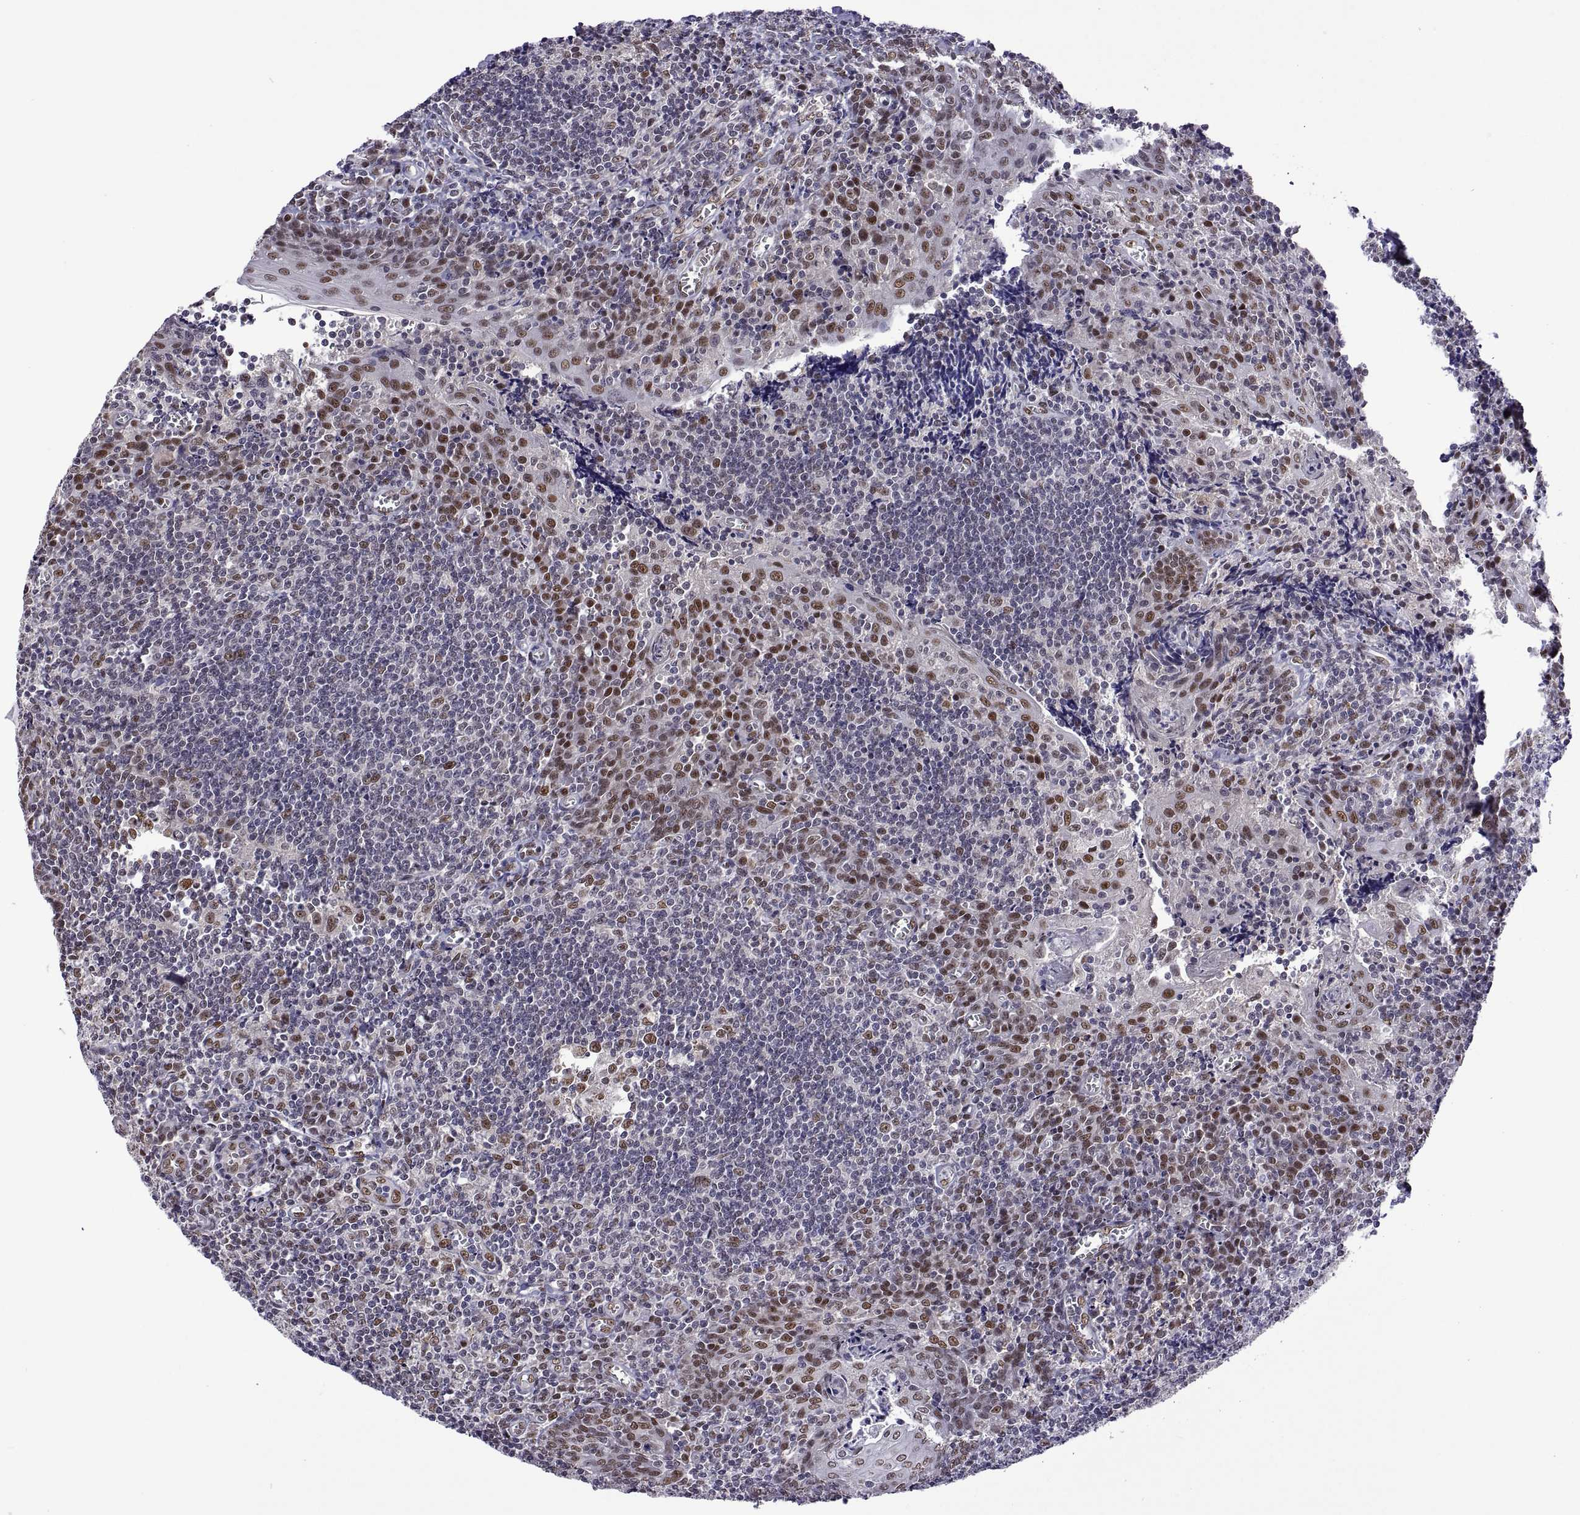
{"staining": {"intensity": "moderate", "quantity": "25%-75%", "location": "nuclear"}, "tissue": "tonsil", "cell_type": "Germinal center cells", "image_type": "normal", "snomed": [{"axis": "morphology", "description": "Normal tissue, NOS"}, {"axis": "morphology", "description": "Inflammation, NOS"}, {"axis": "topography", "description": "Tonsil"}], "caption": "A micrograph of tonsil stained for a protein reveals moderate nuclear brown staining in germinal center cells. The staining is performed using DAB (3,3'-diaminobenzidine) brown chromogen to label protein expression. The nuclei are counter-stained blue using hematoxylin.", "gene": "NR4A1", "patient": {"sex": "female", "age": 31}}